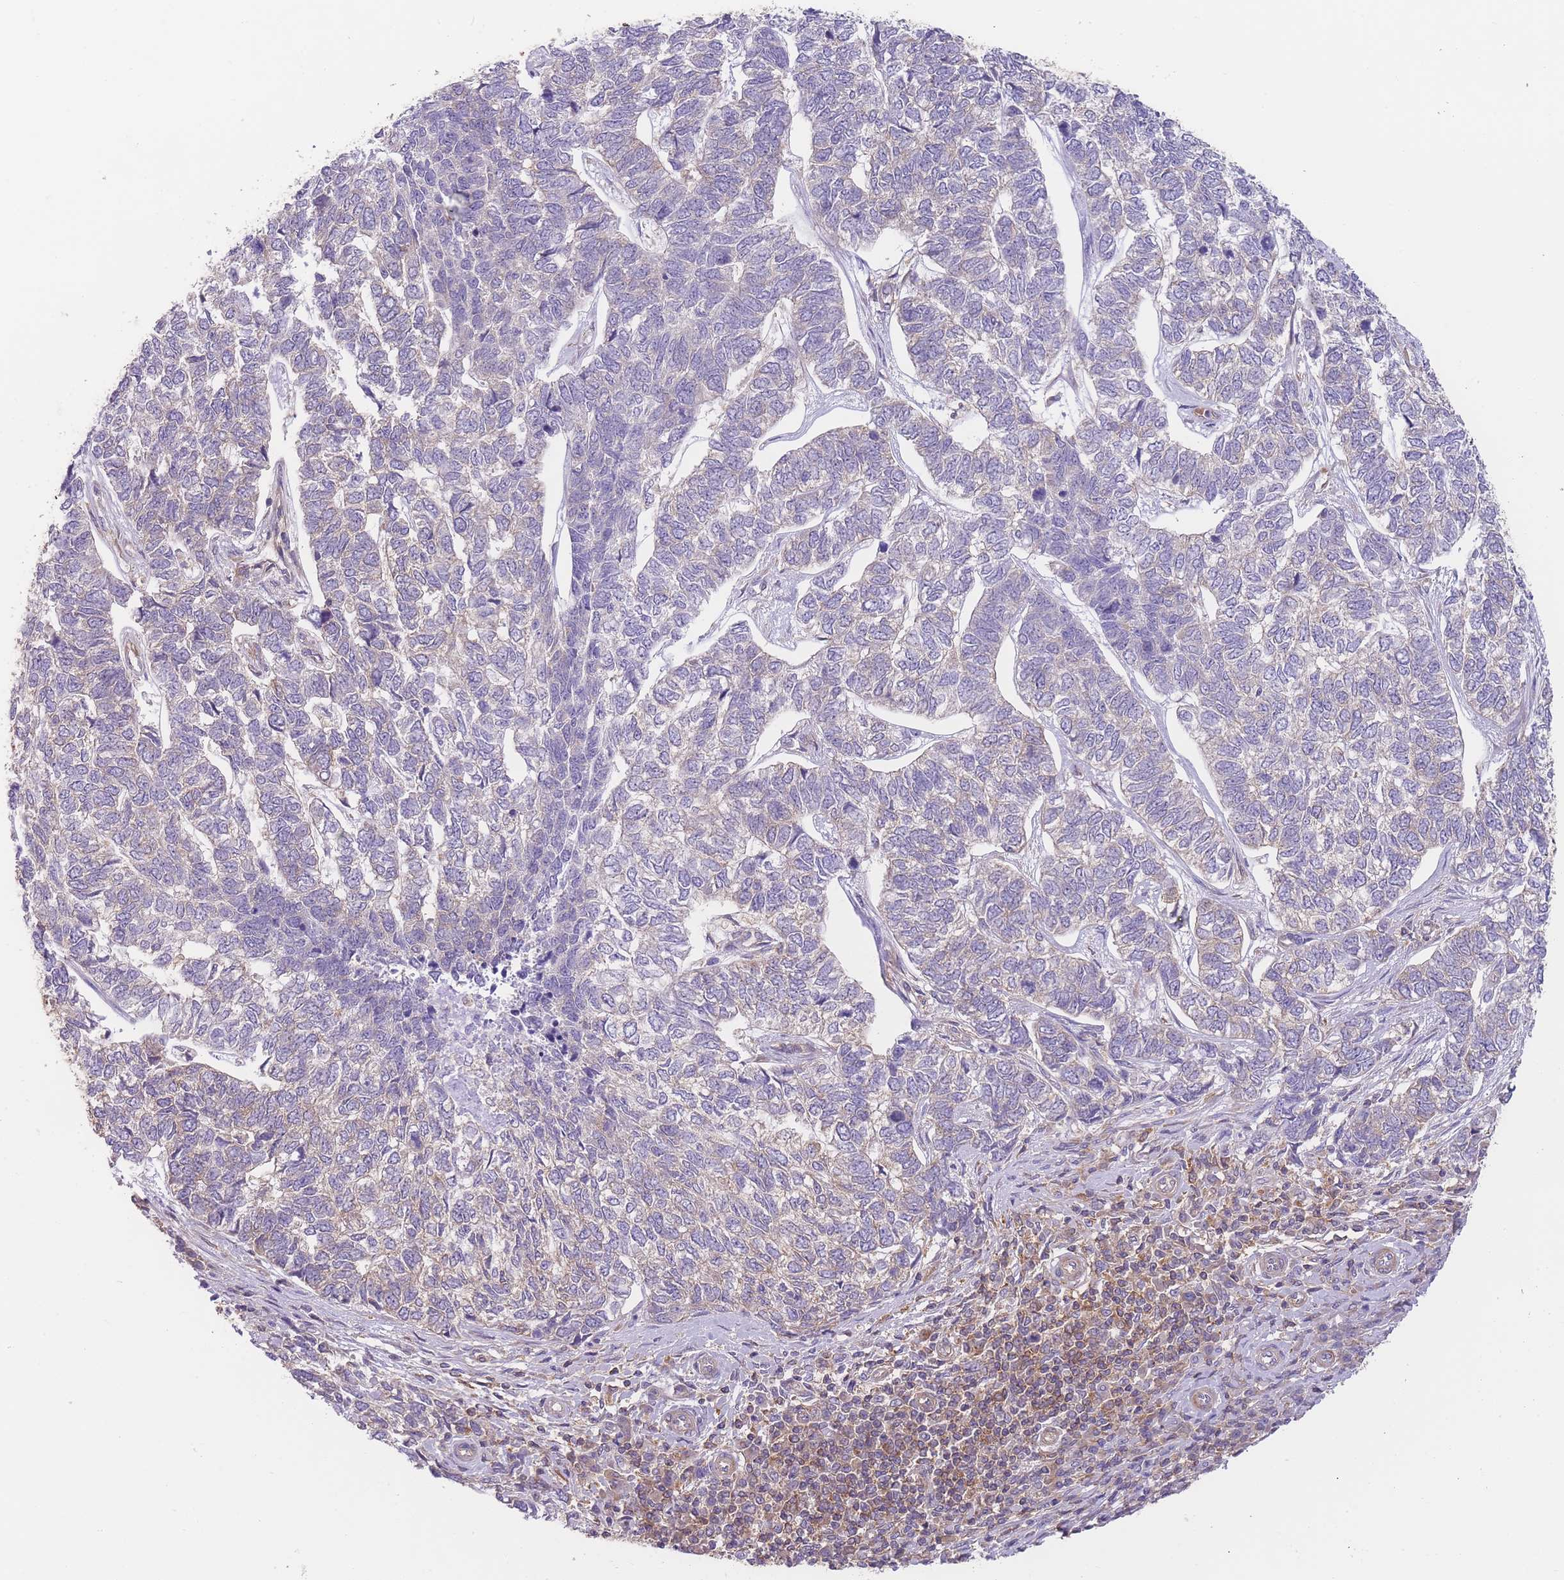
{"staining": {"intensity": "negative", "quantity": "none", "location": "none"}, "tissue": "skin cancer", "cell_type": "Tumor cells", "image_type": "cancer", "snomed": [{"axis": "morphology", "description": "Basal cell carcinoma"}, {"axis": "topography", "description": "Skin"}], "caption": "Immunohistochemistry photomicrograph of neoplastic tissue: basal cell carcinoma (skin) stained with DAB (3,3'-diaminobenzidine) displays no significant protein staining in tumor cells.", "gene": "PRKAR1A", "patient": {"sex": "female", "age": 65}}